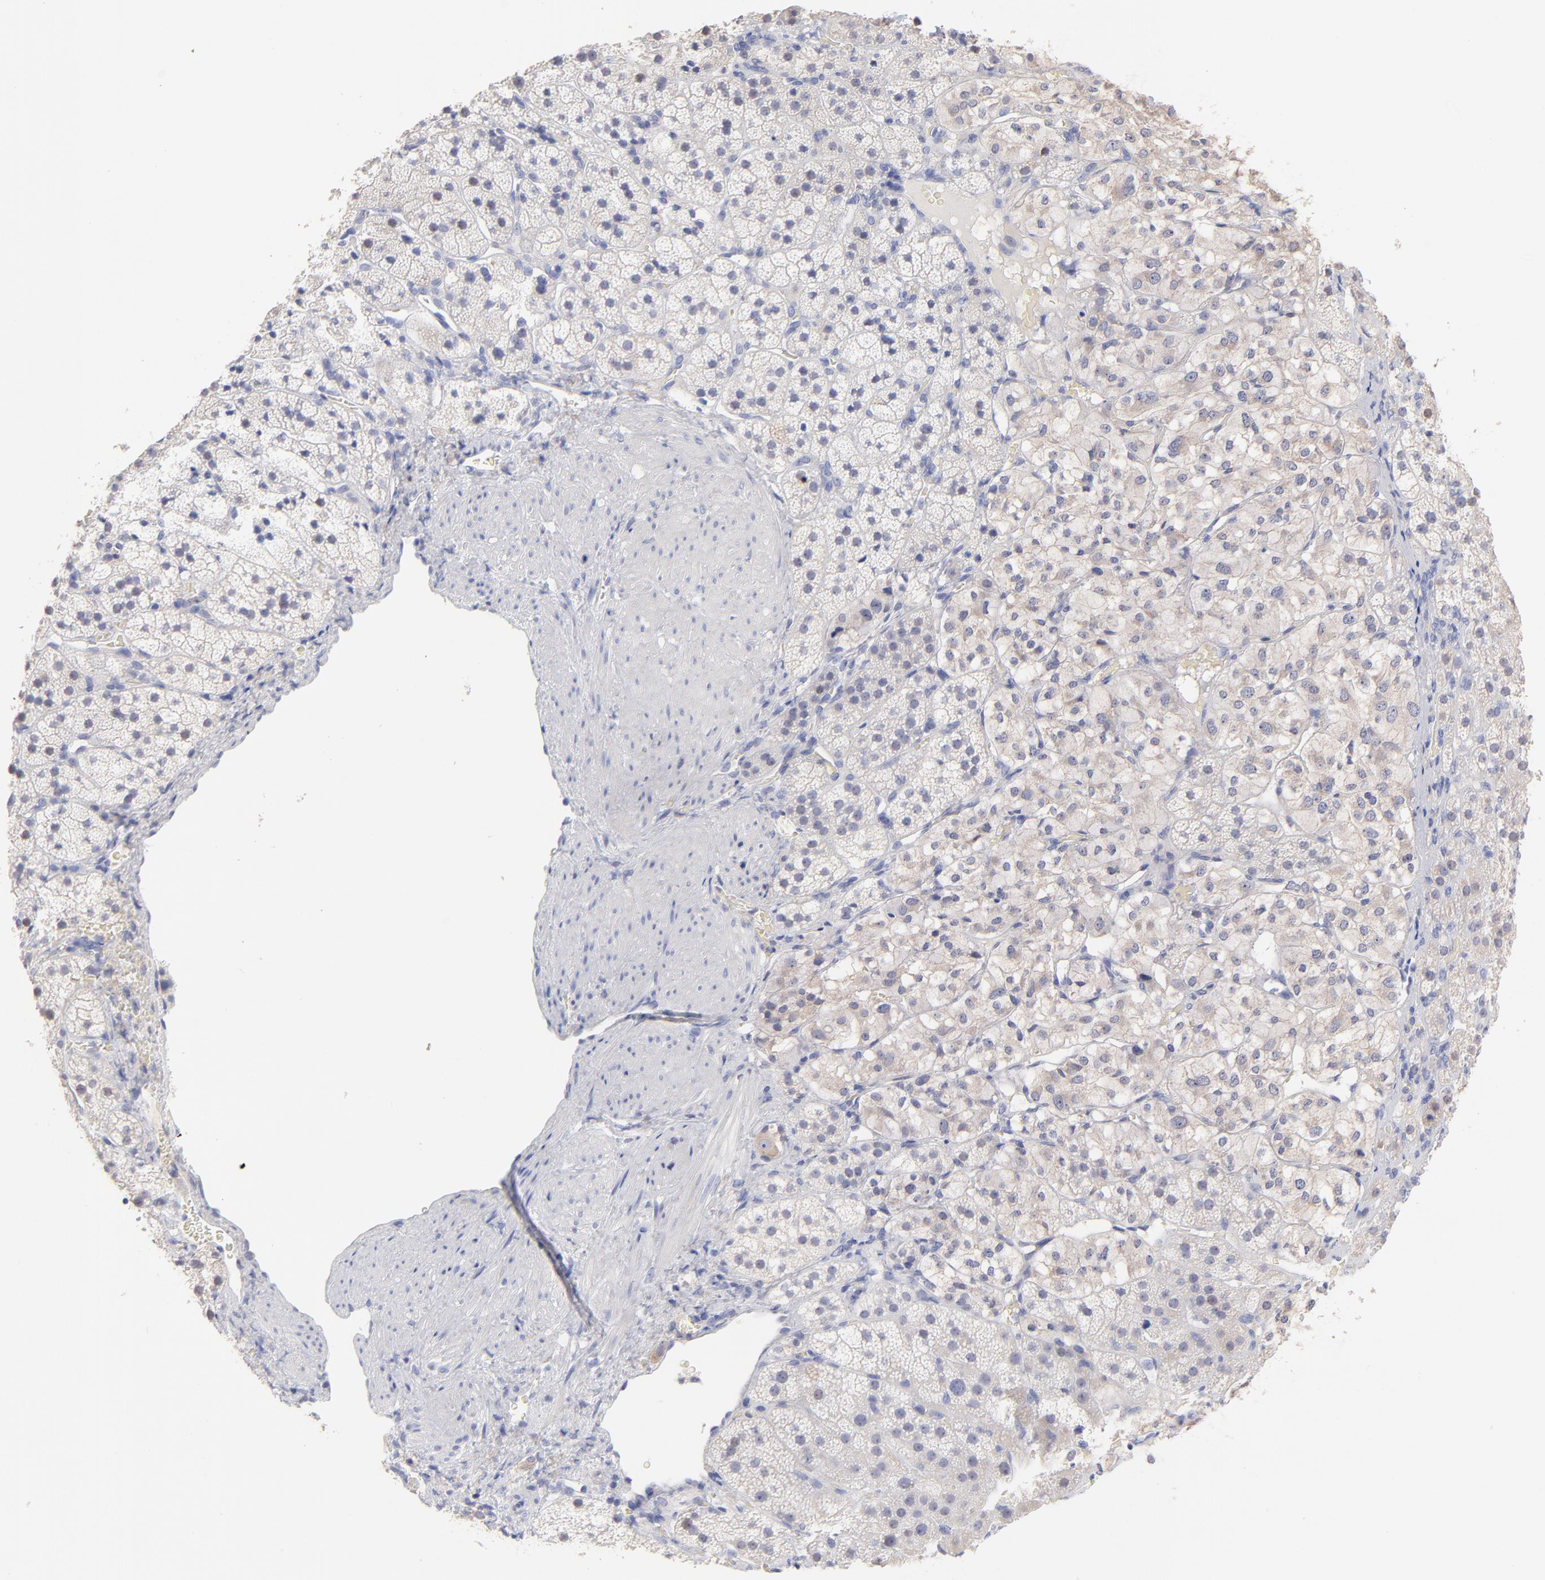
{"staining": {"intensity": "weak", "quantity": "25%-75%", "location": "cytoplasmic/membranous"}, "tissue": "adrenal gland", "cell_type": "Glandular cells", "image_type": "normal", "snomed": [{"axis": "morphology", "description": "Normal tissue, NOS"}, {"axis": "topography", "description": "Adrenal gland"}], "caption": "Protein expression analysis of normal adrenal gland demonstrates weak cytoplasmic/membranous positivity in approximately 25%-75% of glandular cells.", "gene": "CFAP57", "patient": {"sex": "female", "age": 44}}